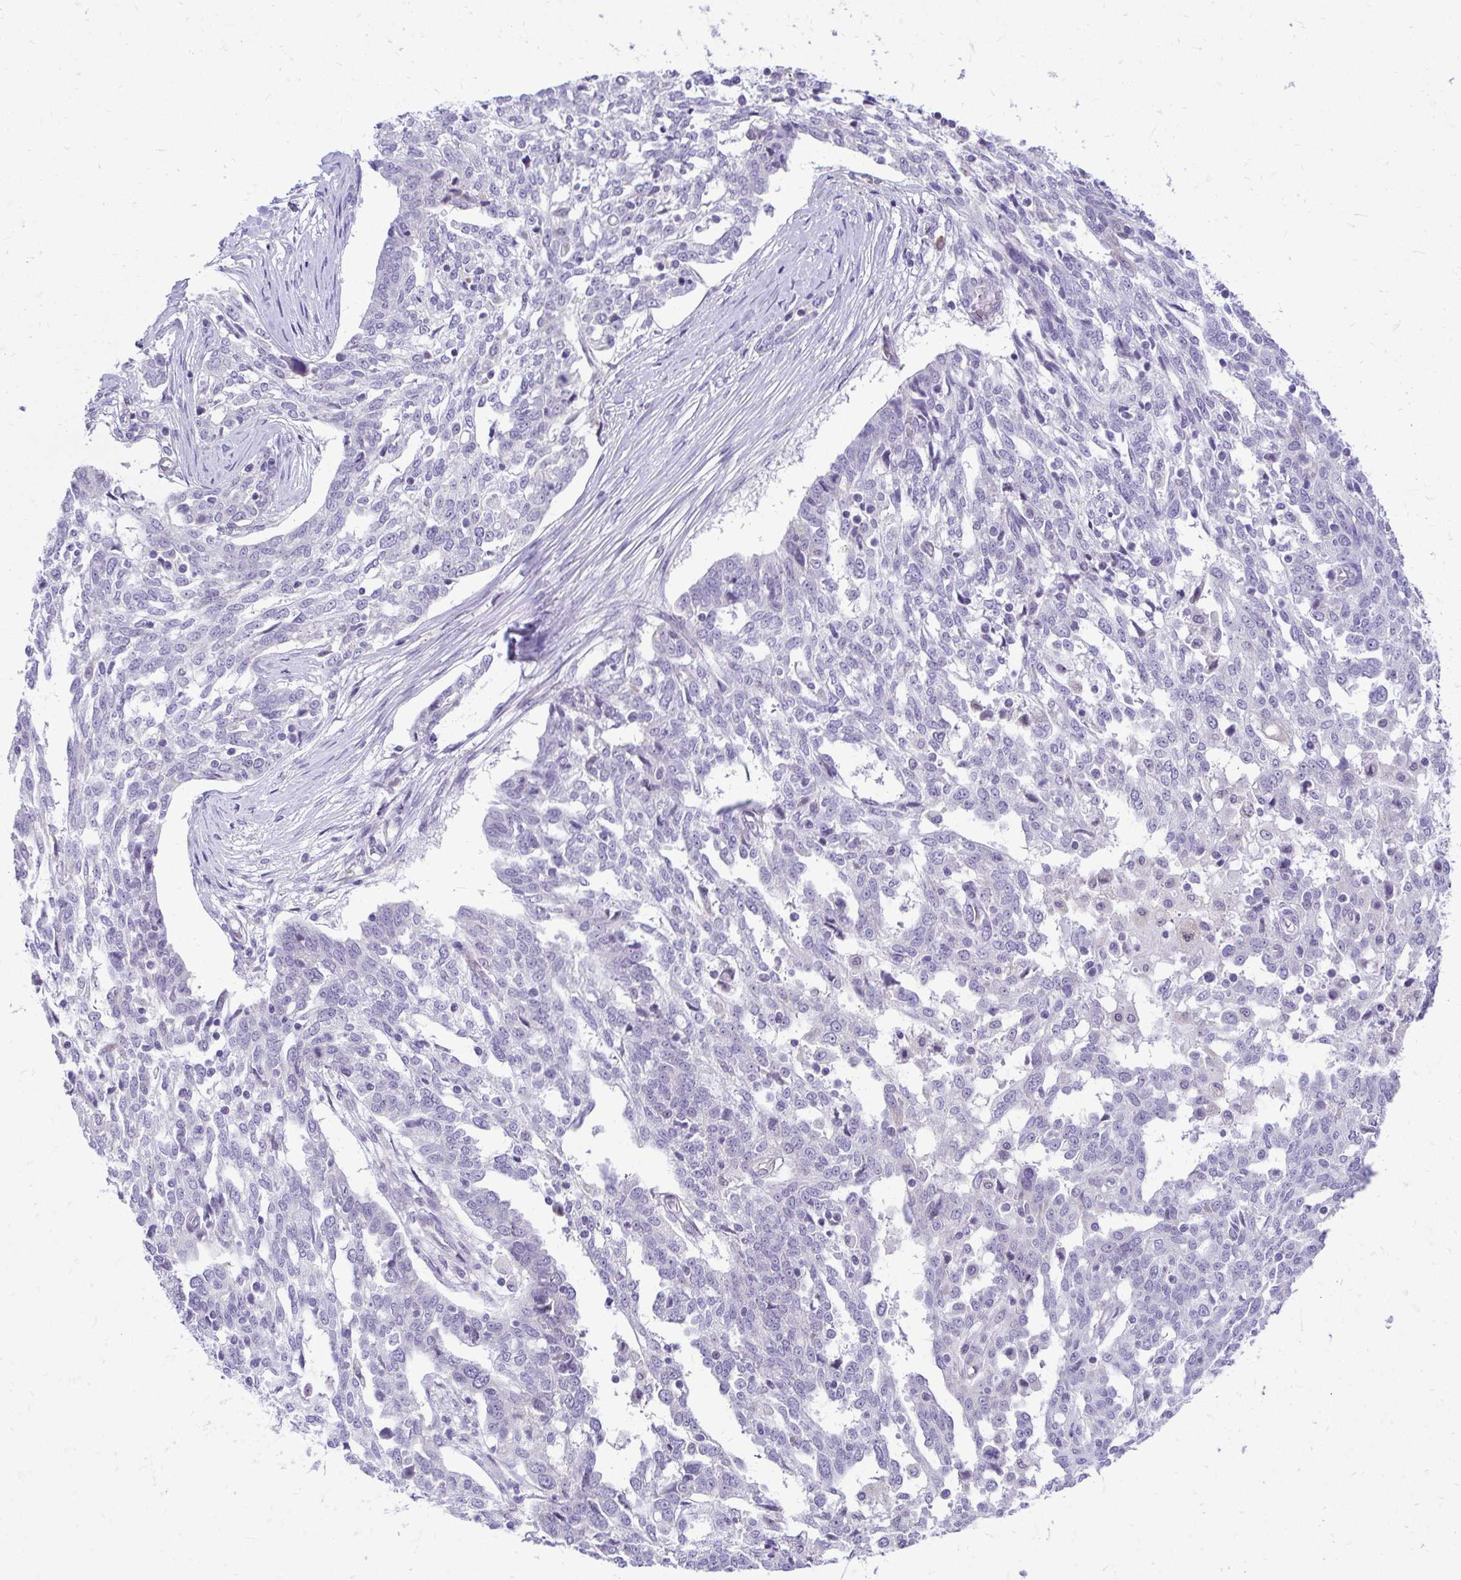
{"staining": {"intensity": "negative", "quantity": "none", "location": "none"}, "tissue": "ovarian cancer", "cell_type": "Tumor cells", "image_type": "cancer", "snomed": [{"axis": "morphology", "description": "Cystadenocarcinoma, serous, NOS"}, {"axis": "topography", "description": "Ovary"}], "caption": "High power microscopy micrograph of an immunohistochemistry micrograph of ovarian cancer, revealing no significant staining in tumor cells. The staining was performed using DAB to visualize the protein expression in brown, while the nuclei were stained in blue with hematoxylin (Magnification: 20x).", "gene": "NIFK", "patient": {"sex": "female", "age": 67}}